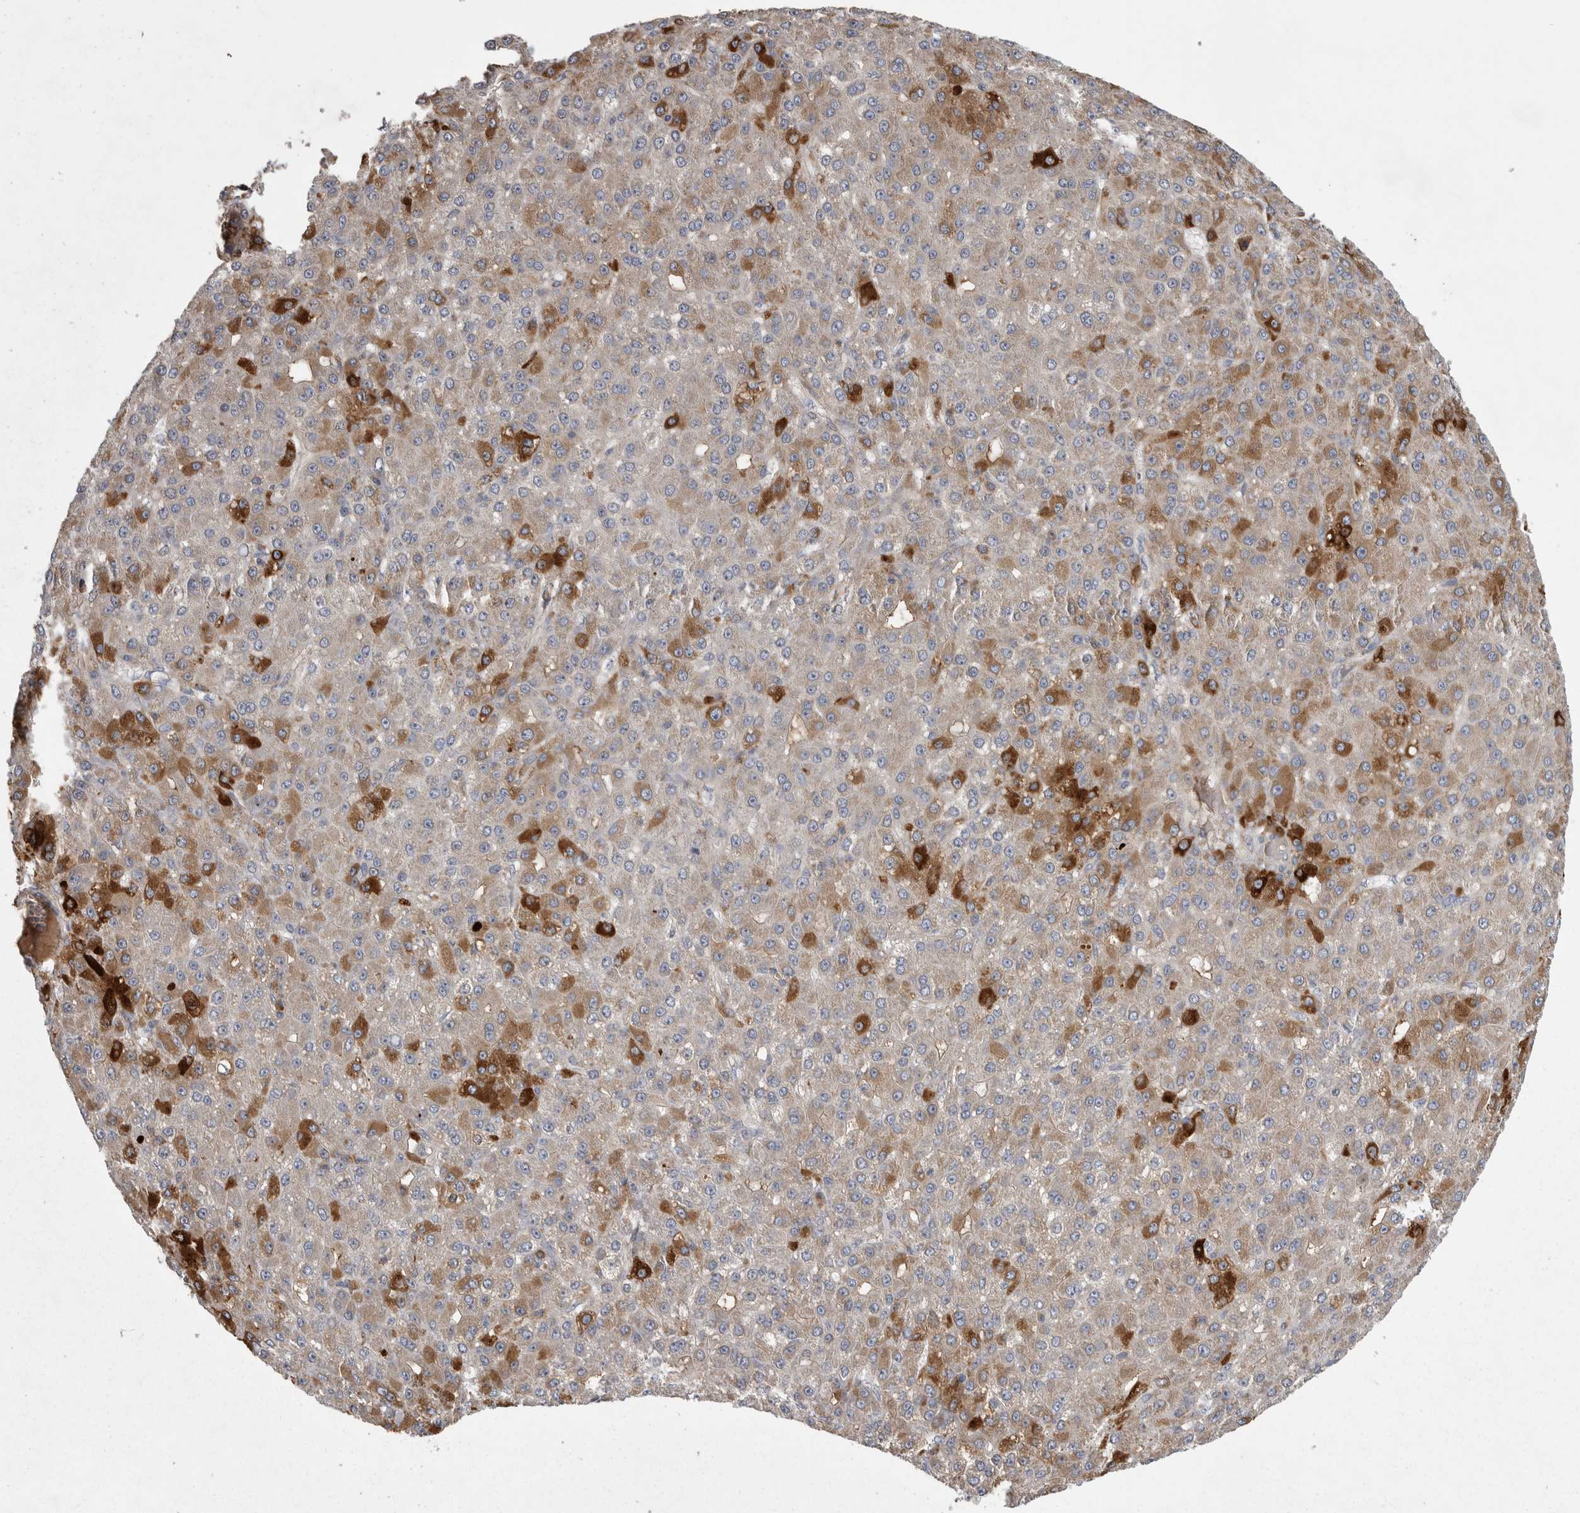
{"staining": {"intensity": "strong", "quantity": "<25%", "location": "cytoplasmic/membranous"}, "tissue": "liver cancer", "cell_type": "Tumor cells", "image_type": "cancer", "snomed": [{"axis": "morphology", "description": "Carcinoma, Hepatocellular, NOS"}, {"axis": "topography", "description": "Liver"}], "caption": "Immunohistochemistry (IHC) of human hepatocellular carcinoma (liver) exhibits medium levels of strong cytoplasmic/membranous staining in about <25% of tumor cells.", "gene": "CRP", "patient": {"sex": "male", "age": 67}}